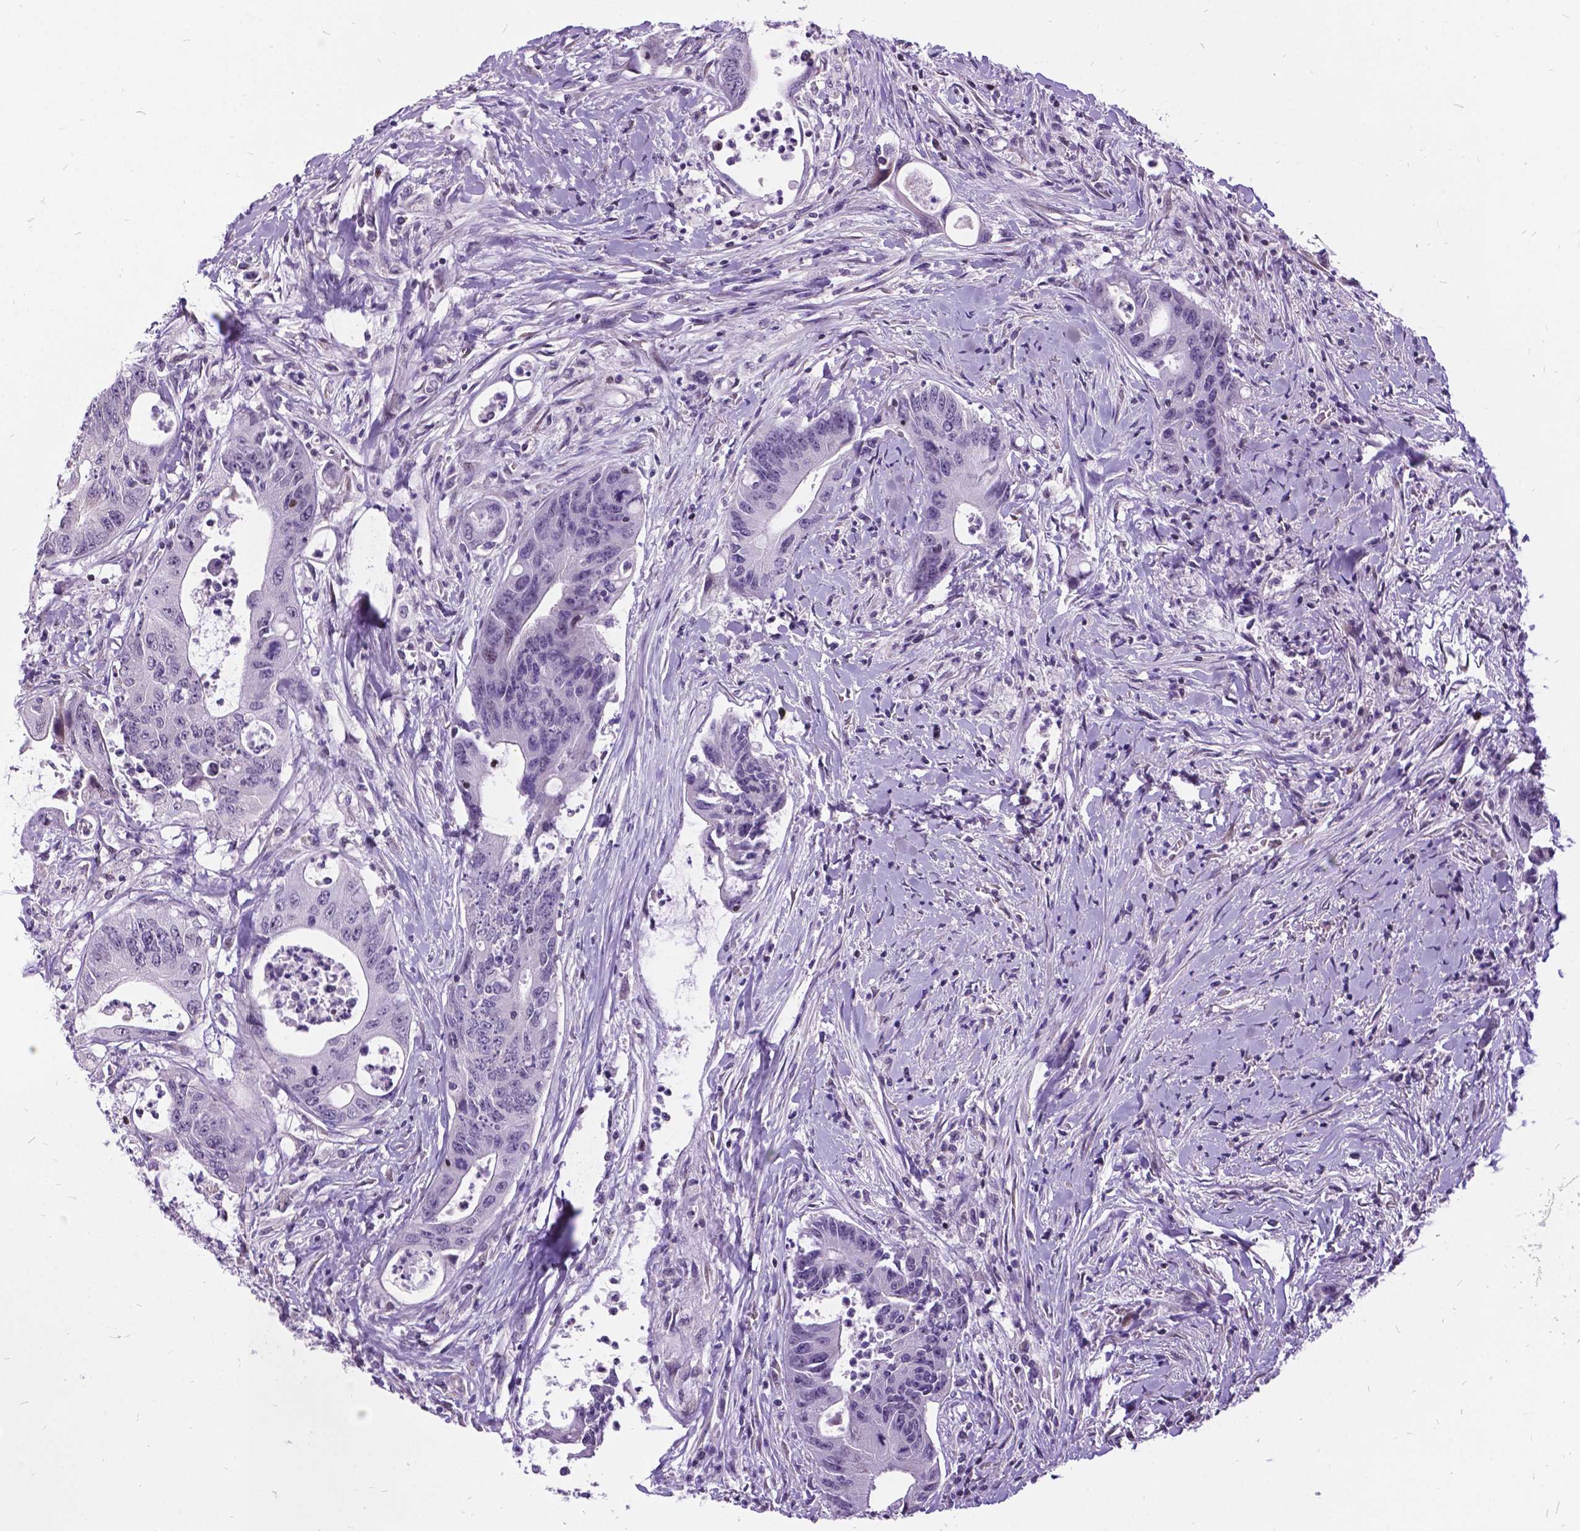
{"staining": {"intensity": "negative", "quantity": "none", "location": "none"}, "tissue": "colorectal cancer", "cell_type": "Tumor cells", "image_type": "cancer", "snomed": [{"axis": "morphology", "description": "Adenocarcinoma, NOS"}, {"axis": "topography", "description": "Rectum"}], "caption": "IHC micrograph of neoplastic tissue: adenocarcinoma (colorectal) stained with DAB (3,3'-diaminobenzidine) demonstrates no significant protein staining in tumor cells. Brightfield microscopy of immunohistochemistry (IHC) stained with DAB (3,3'-diaminobenzidine) (brown) and hematoxylin (blue), captured at high magnification.", "gene": "DPF3", "patient": {"sex": "male", "age": 59}}